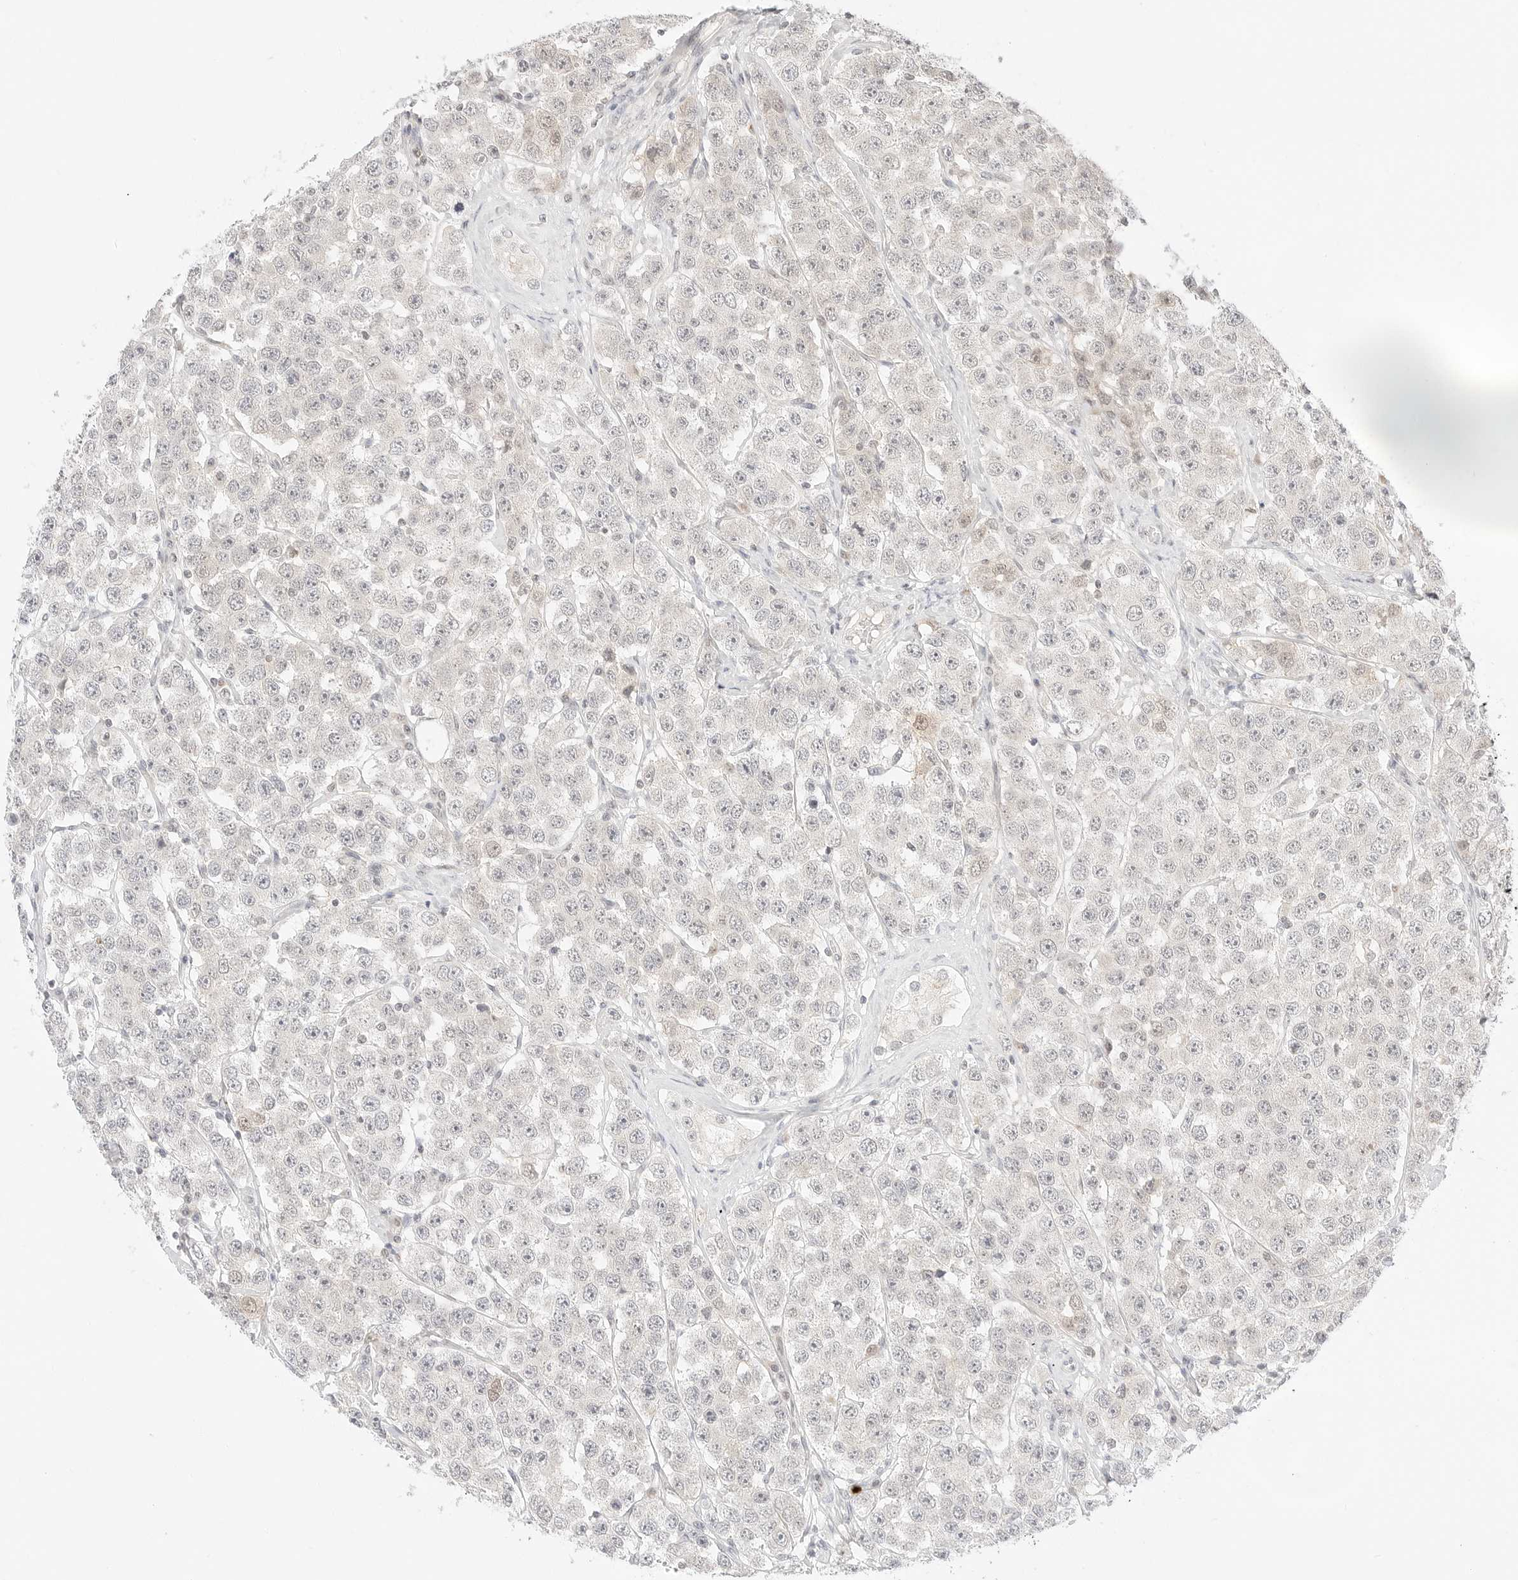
{"staining": {"intensity": "negative", "quantity": "none", "location": "none"}, "tissue": "testis cancer", "cell_type": "Tumor cells", "image_type": "cancer", "snomed": [{"axis": "morphology", "description": "Seminoma, NOS"}, {"axis": "topography", "description": "Testis"}], "caption": "Human testis seminoma stained for a protein using IHC reveals no staining in tumor cells.", "gene": "GNAS", "patient": {"sex": "male", "age": 28}}